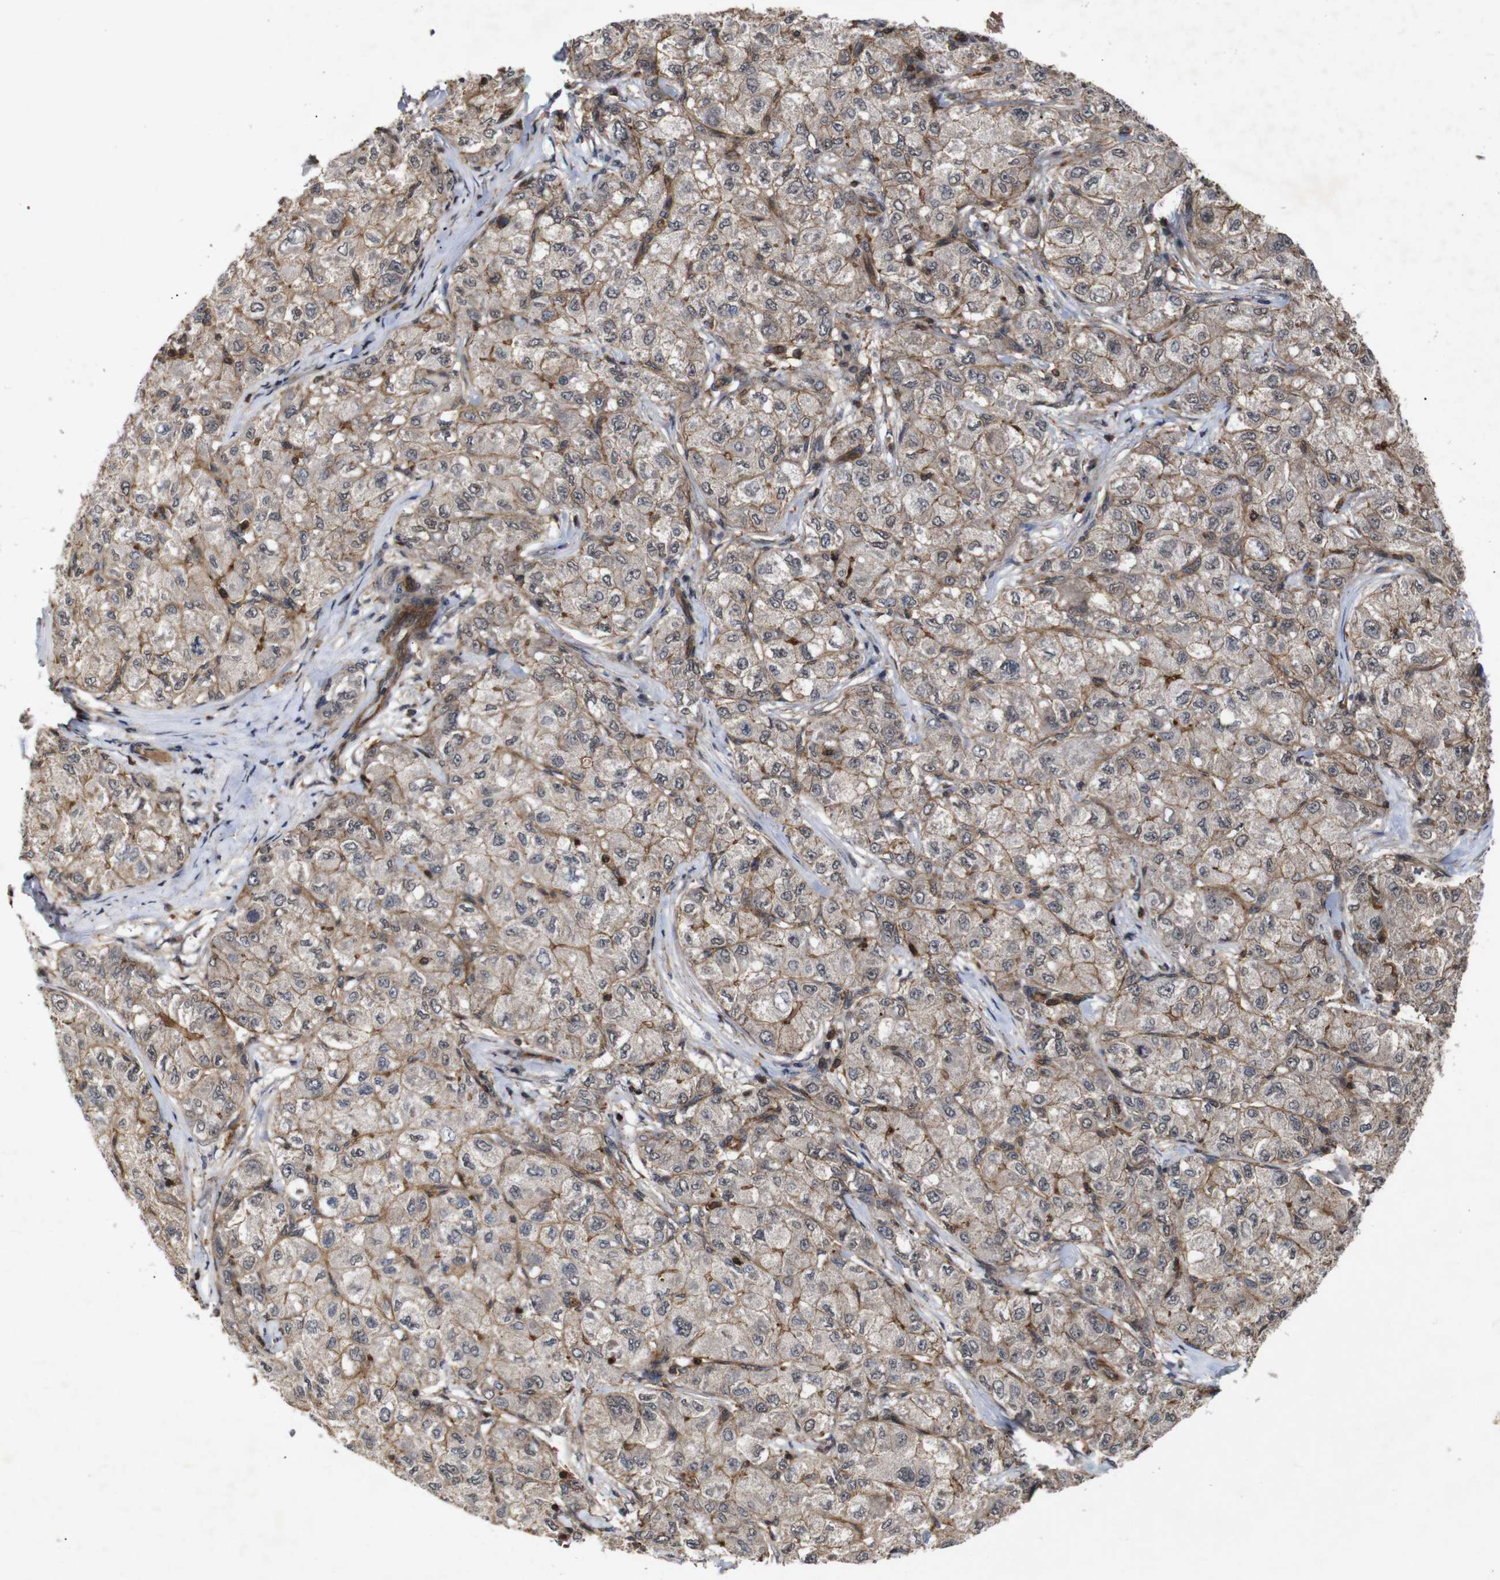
{"staining": {"intensity": "weak", "quantity": ">75%", "location": "cytoplasmic/membranous"}, "tissue": "liver cancer", "cell_type": "Tumor cells", "image_type": "cancer", "snomed": [{"axis": "morphology", "description": "Carcinoma, Hepatocellular, NOS"}, {"axis": "topography", "description": "Liver"}], "caption": "This is a photomicrograph of immunohistochemistry (IHC) staining of liver cancer, which shows weak expression in the cytoplasmic/membranous of tumor cells.", "gene": "NANOS1", "patient": {"sex": "male", "age": 80}}